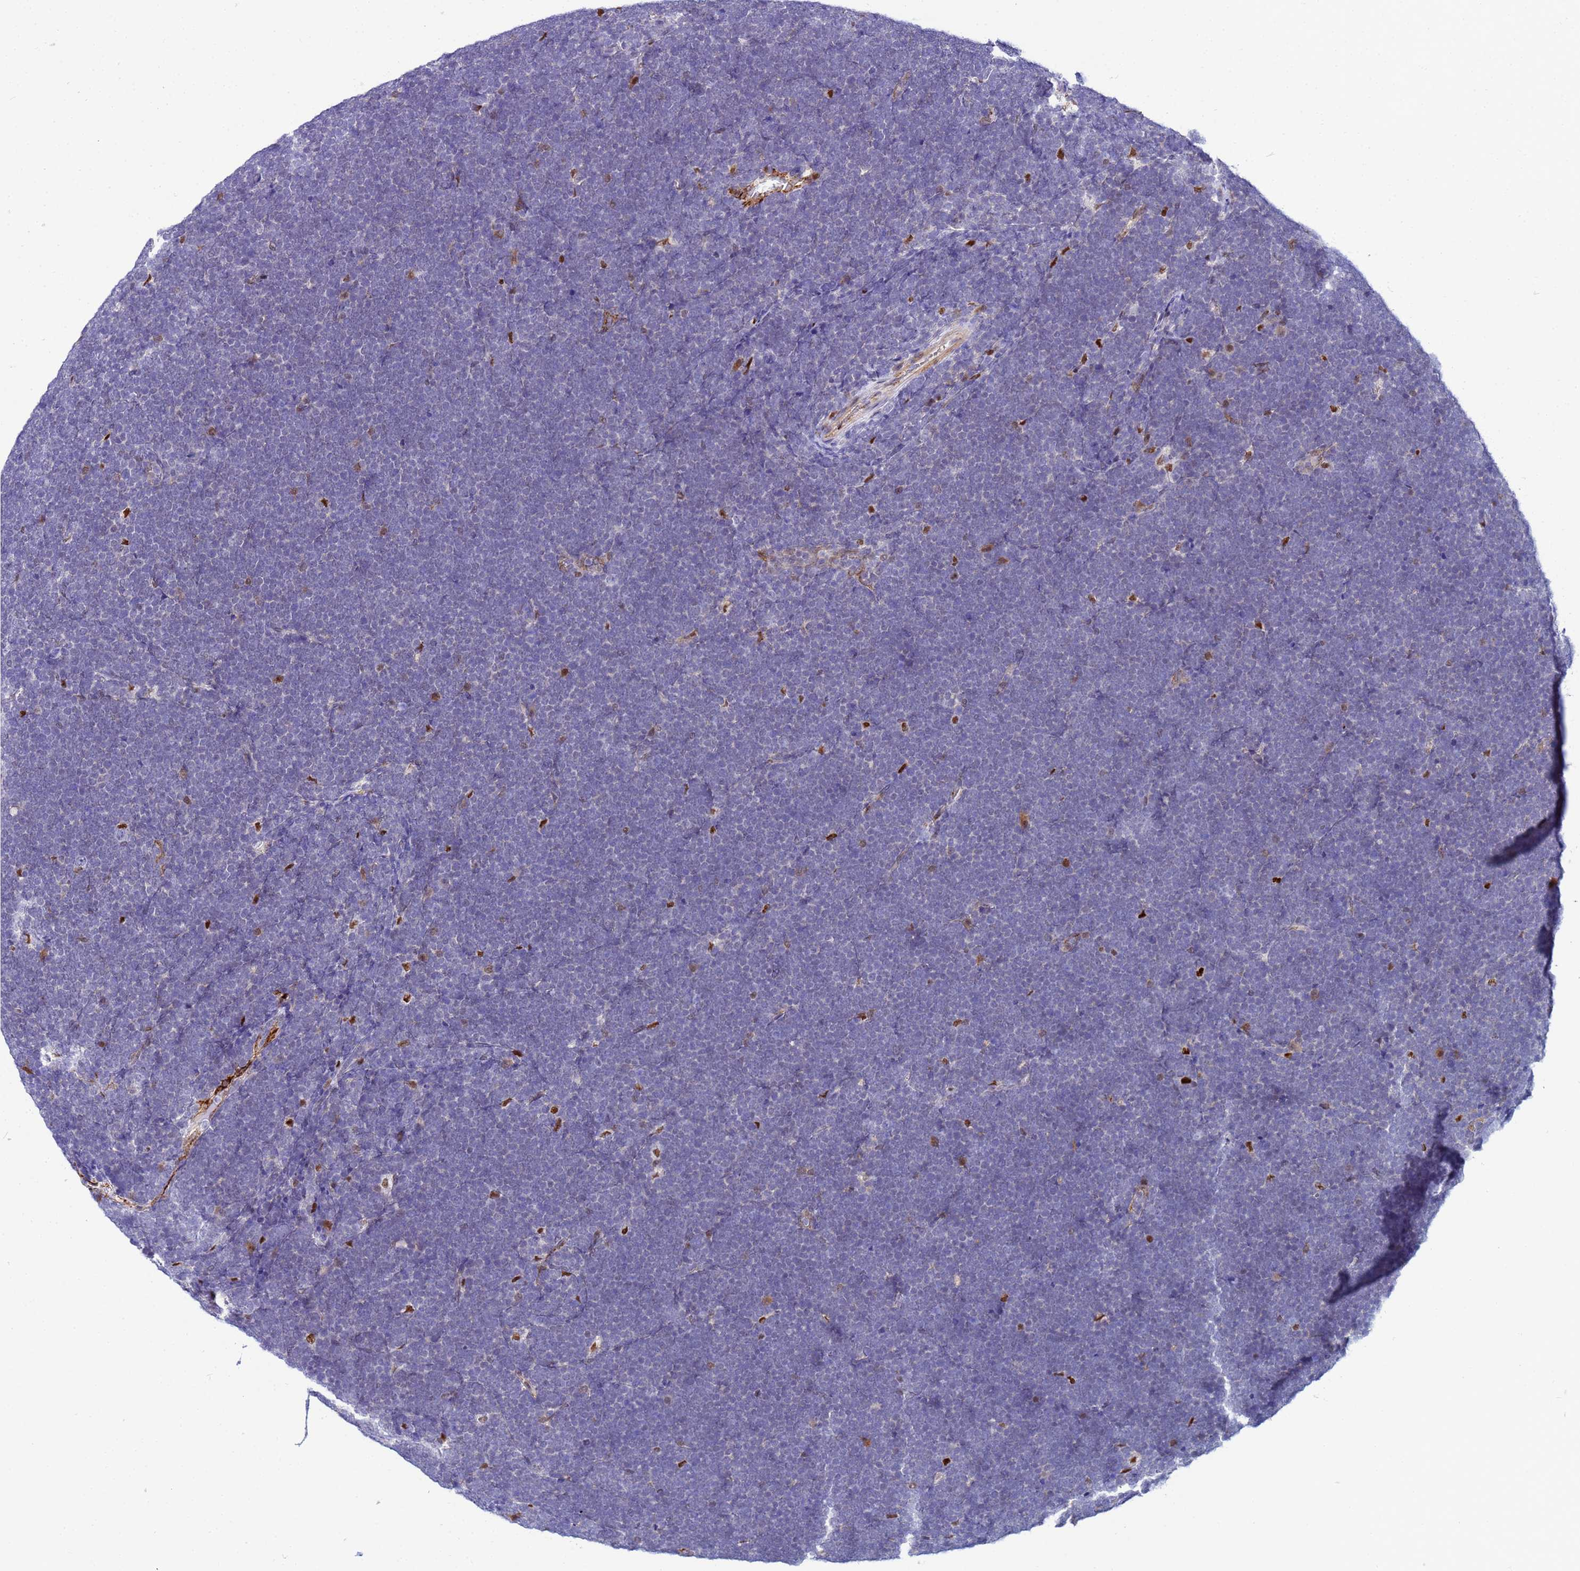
{"staining": {"intensity": "negative", "quantity": "none", "location": "none"}, "tissue": "lymphoma", "cell_type": "Tumor cells", "image_type": "cancer", "snomed": [{"axis": "morphology", "description": "Malignant lymphoma, non-Hodgkin's type, High grade"}, {"axis": "topography", "description": "Lymph node"}], "caption": "Tumor cells are negative for brown protein staining in malignant lymphoma, non-Hodgkin's type (high-grade).", "gene": "SLC25A37", "patient": {"sex": "male", "age": 13}}